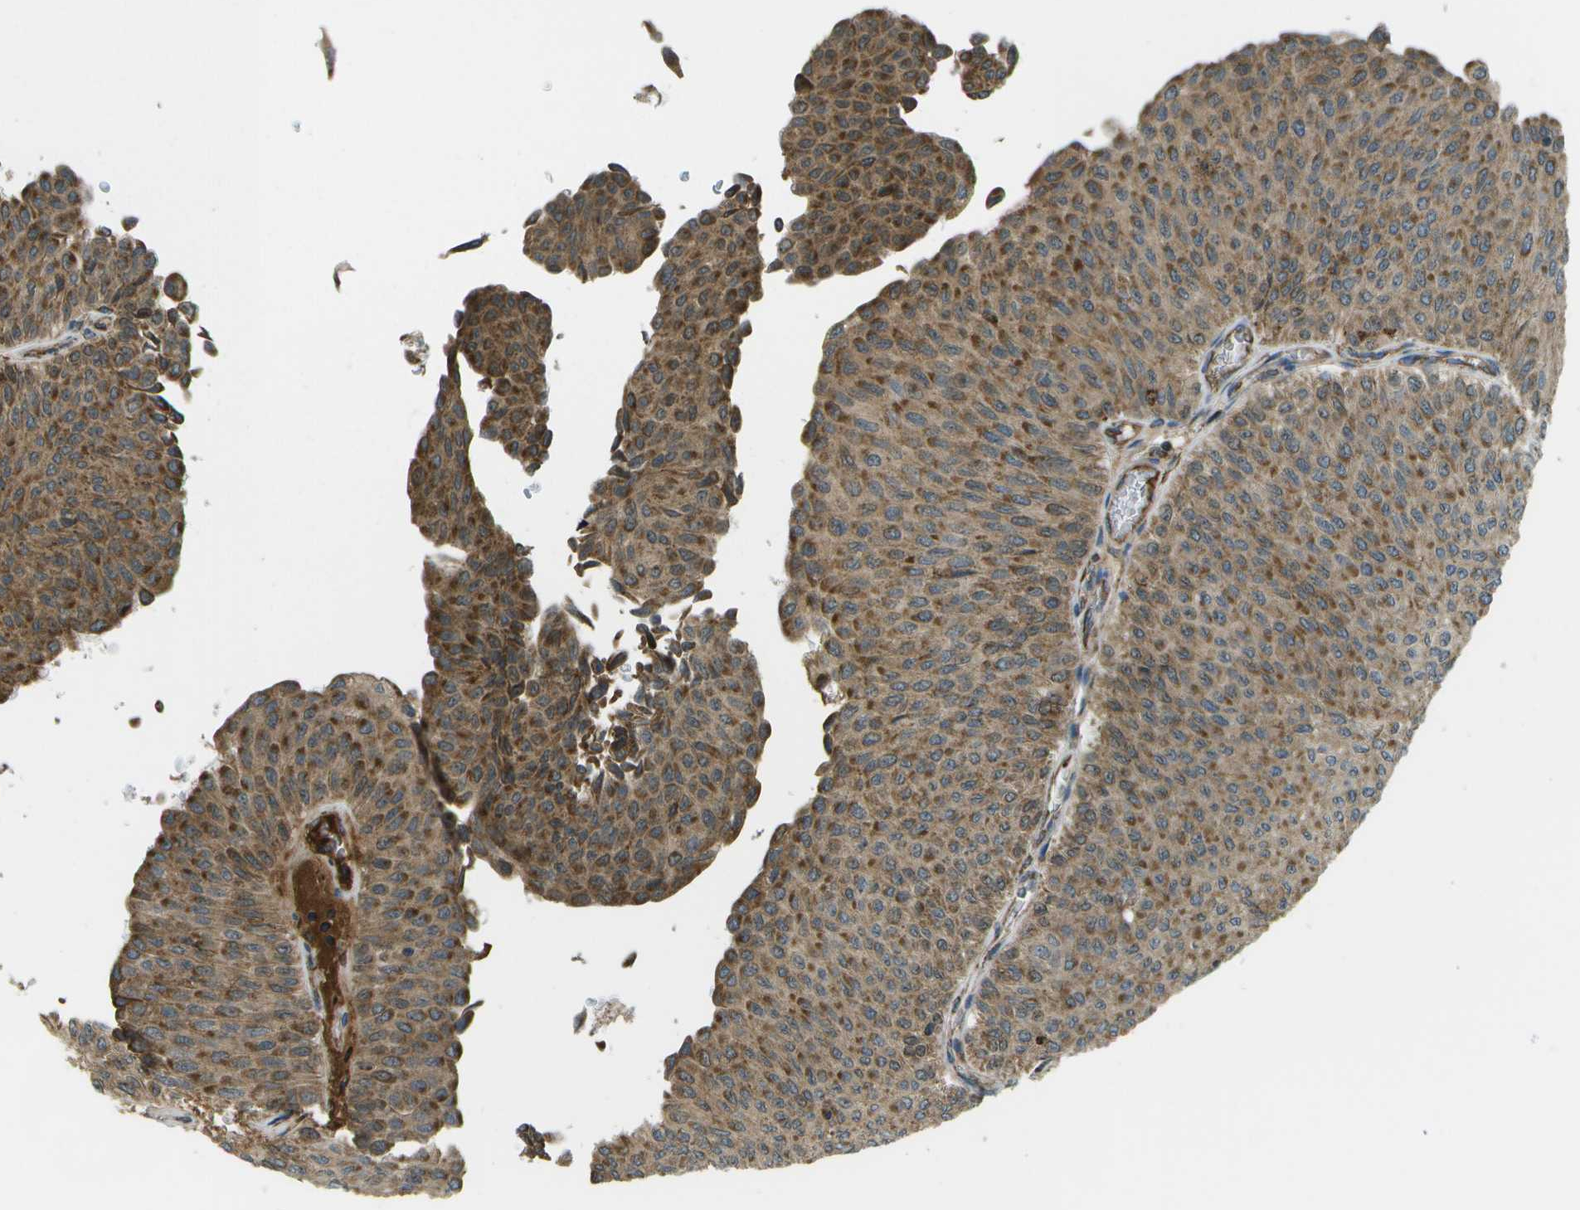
{"staining": {"intensity": "moderate", "quantity": ">75%", "location": "cytoplasmic/membranous"}, "tissue": "urothelial cancer", "cell_type": "Tumor cells", "image_type": "cancer", "snomed": [{"axis": "morphology", "description": "Urothelial carcinoma, Low grade"}, {"axis": "topography", "description": "Urinary bladder"}], "caption": "There is medium levels of moderate cytoplasmic/membranous staining in tumor cells of urothelial carcinoma (low-grade), as demonstrated by immunohistochemical staining (brown color).", "gene": "USP30", "patient": {"sex": "male", "age": 78}}